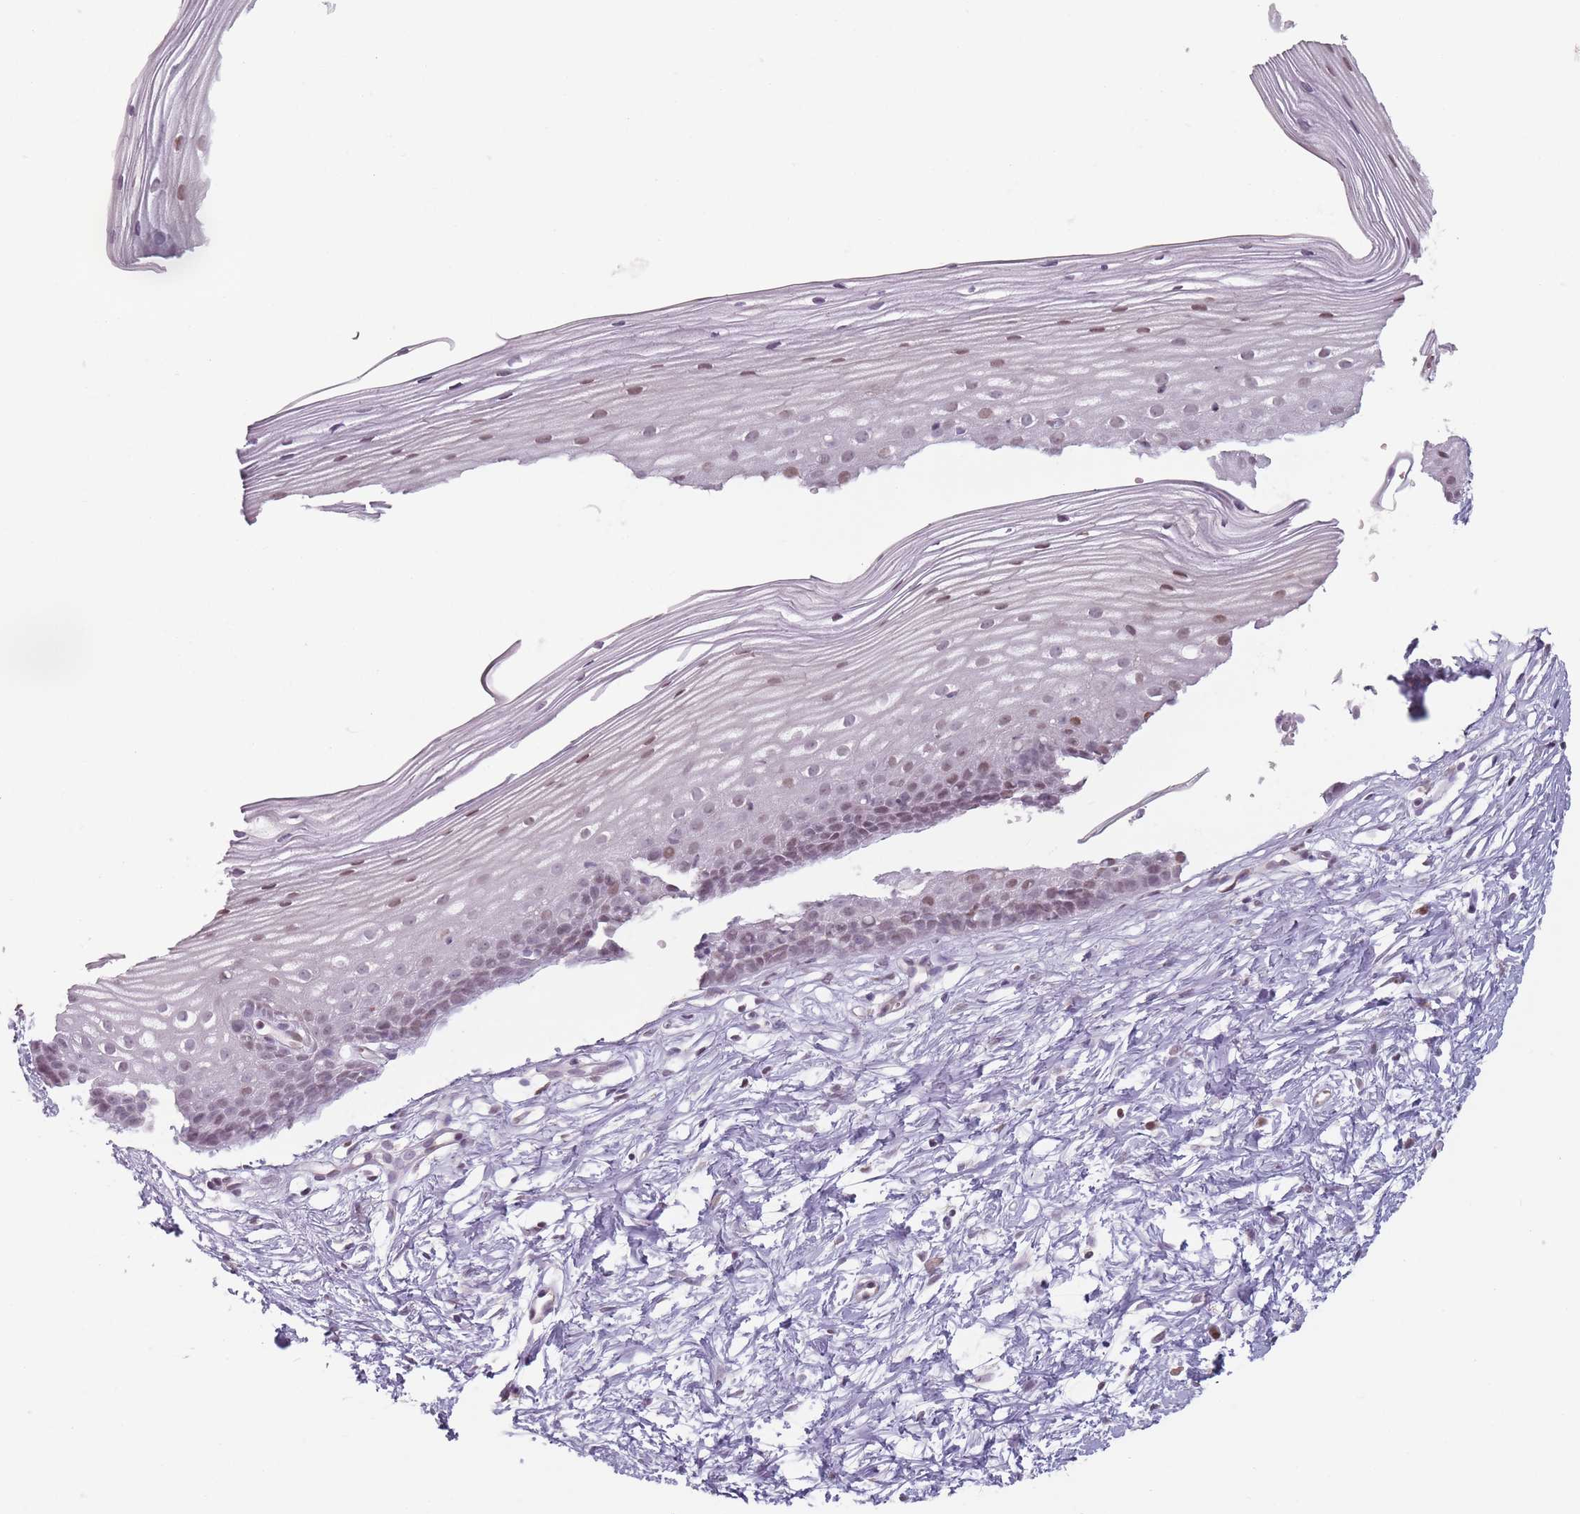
{"staining": {"intensity": "moderate", "quantity": "25%-75%", "location": "nuclear"}, "tissue": "cervix", "cell_type": "Glandular cells", "image_type": "normal", "snomed": [{"axis": "morphology", "description": "Normal tissue, NOS"}, {"axis": "topography", "description": "Cervix"}], "caption": "IHC photomicrograph of normal cervix stained for a protein (brown), which reveals medium levels of moderate nuclear staining in approximately 25%-75% of glandular cells.", "gene": "SH3BGRL2", "patient": {"sex": "female", "age": 40}}